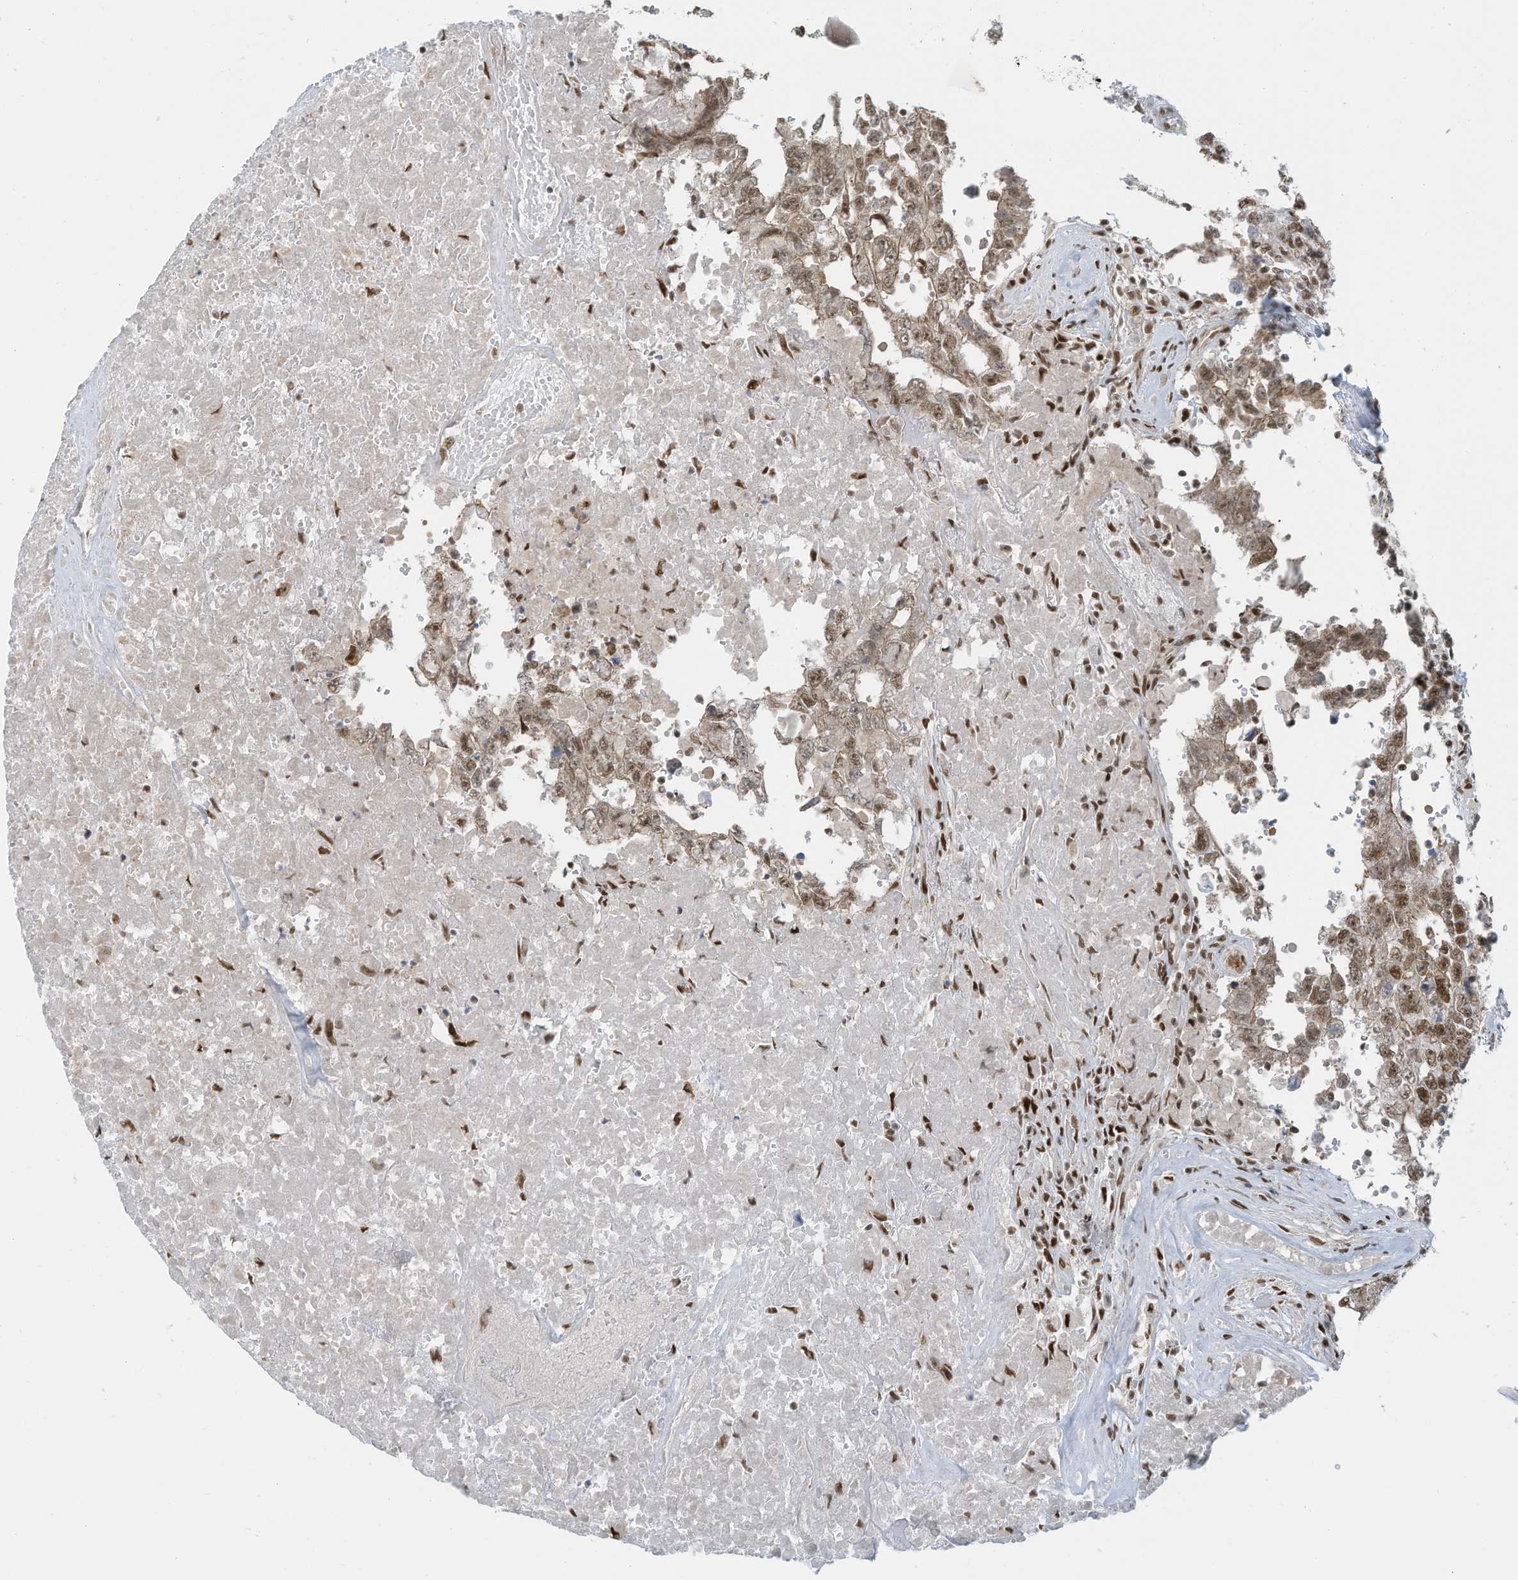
{"staining": {"intensity": "moderate", "quantity": ">75%", "location": "nuclear"}, "tissue": "testis cancer", "cell_type": "Tumor cells", "image_type": "cancer", "snomed": [{"axis": "morphology", "description": "Carcinoma, Embryonal, NOS"}, {"axis": "topography", "description": "Testis"}], "caption": "This photomicrograph demonstrates IHC staining of testis cancer (embryonal carcinoma), with medium moderate nuclear positivity in approximately >75% of tumor cells.", "gene": "DBR1", "patient": {"sex": "male", "age": 26}}